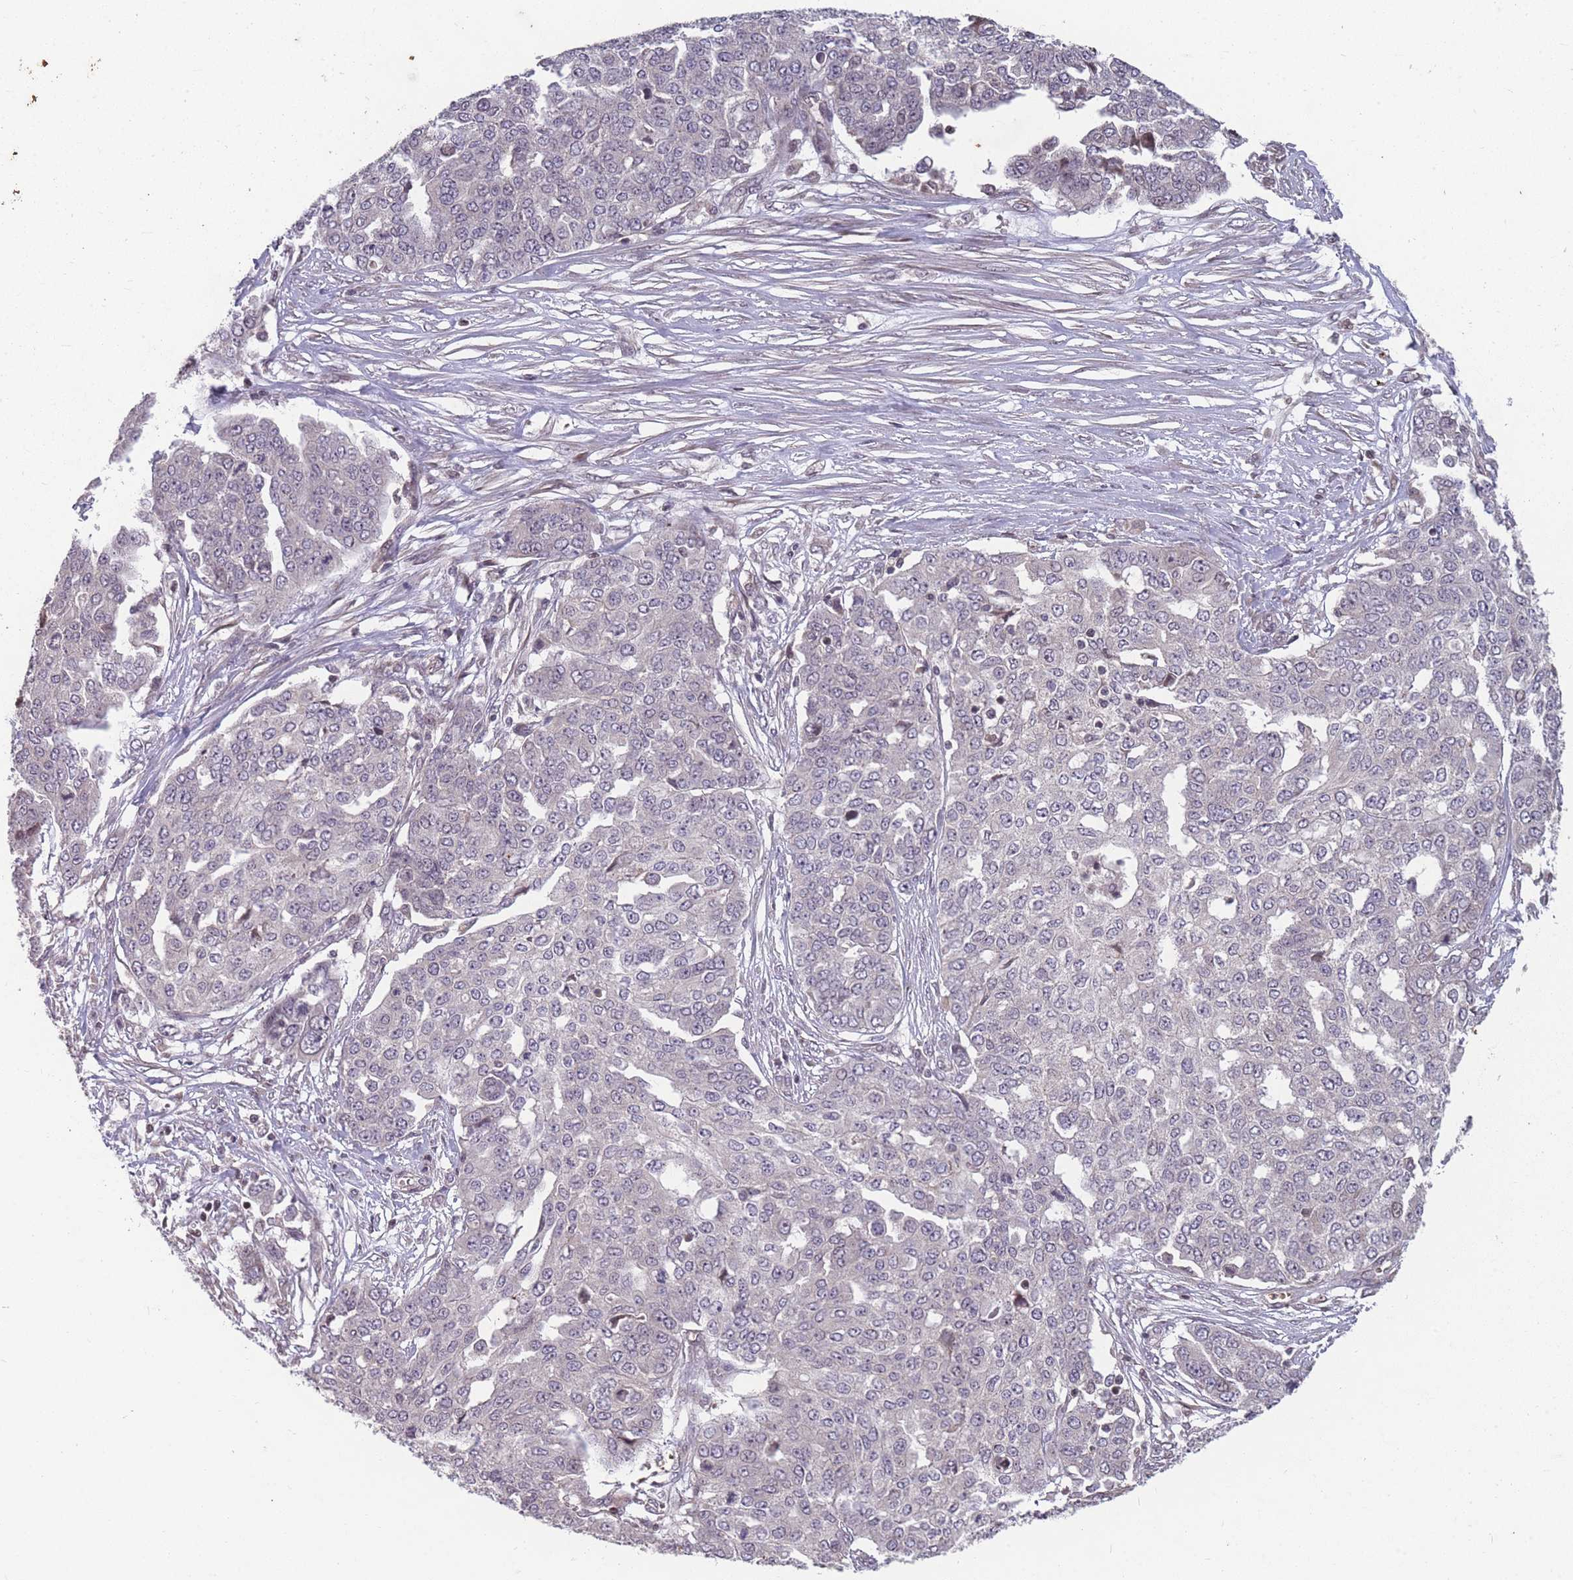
{"staining": {"intensity": "negative", "quantity": "none", "location": "none"}, "tissue": "ovarian cancer", "cell_type": "Tumor cells", "image_type": "cancer", "snomed": [{"axis": "morphology", "description": "Cystadenocarcinoma, serous, NOS"}, {"axis": "topography", "description": "Soft tissue"}, {"axis": "topography", "description": "Ovary"}], "caption": "Immunohistochemistry (IHC) micrograph of neoplastic tissue: human serous cystadenocarcinoma (ovarian) stained with DAB (3,3'-diaminobenzidine) reveals no significant protein positivity in tumor cells. The staining is performed using DAB brown chromogen with nuclei counter-stained in using hematoxylin.", "gene": "GGT5", "patient": {"sex": "female", "age": 57}}